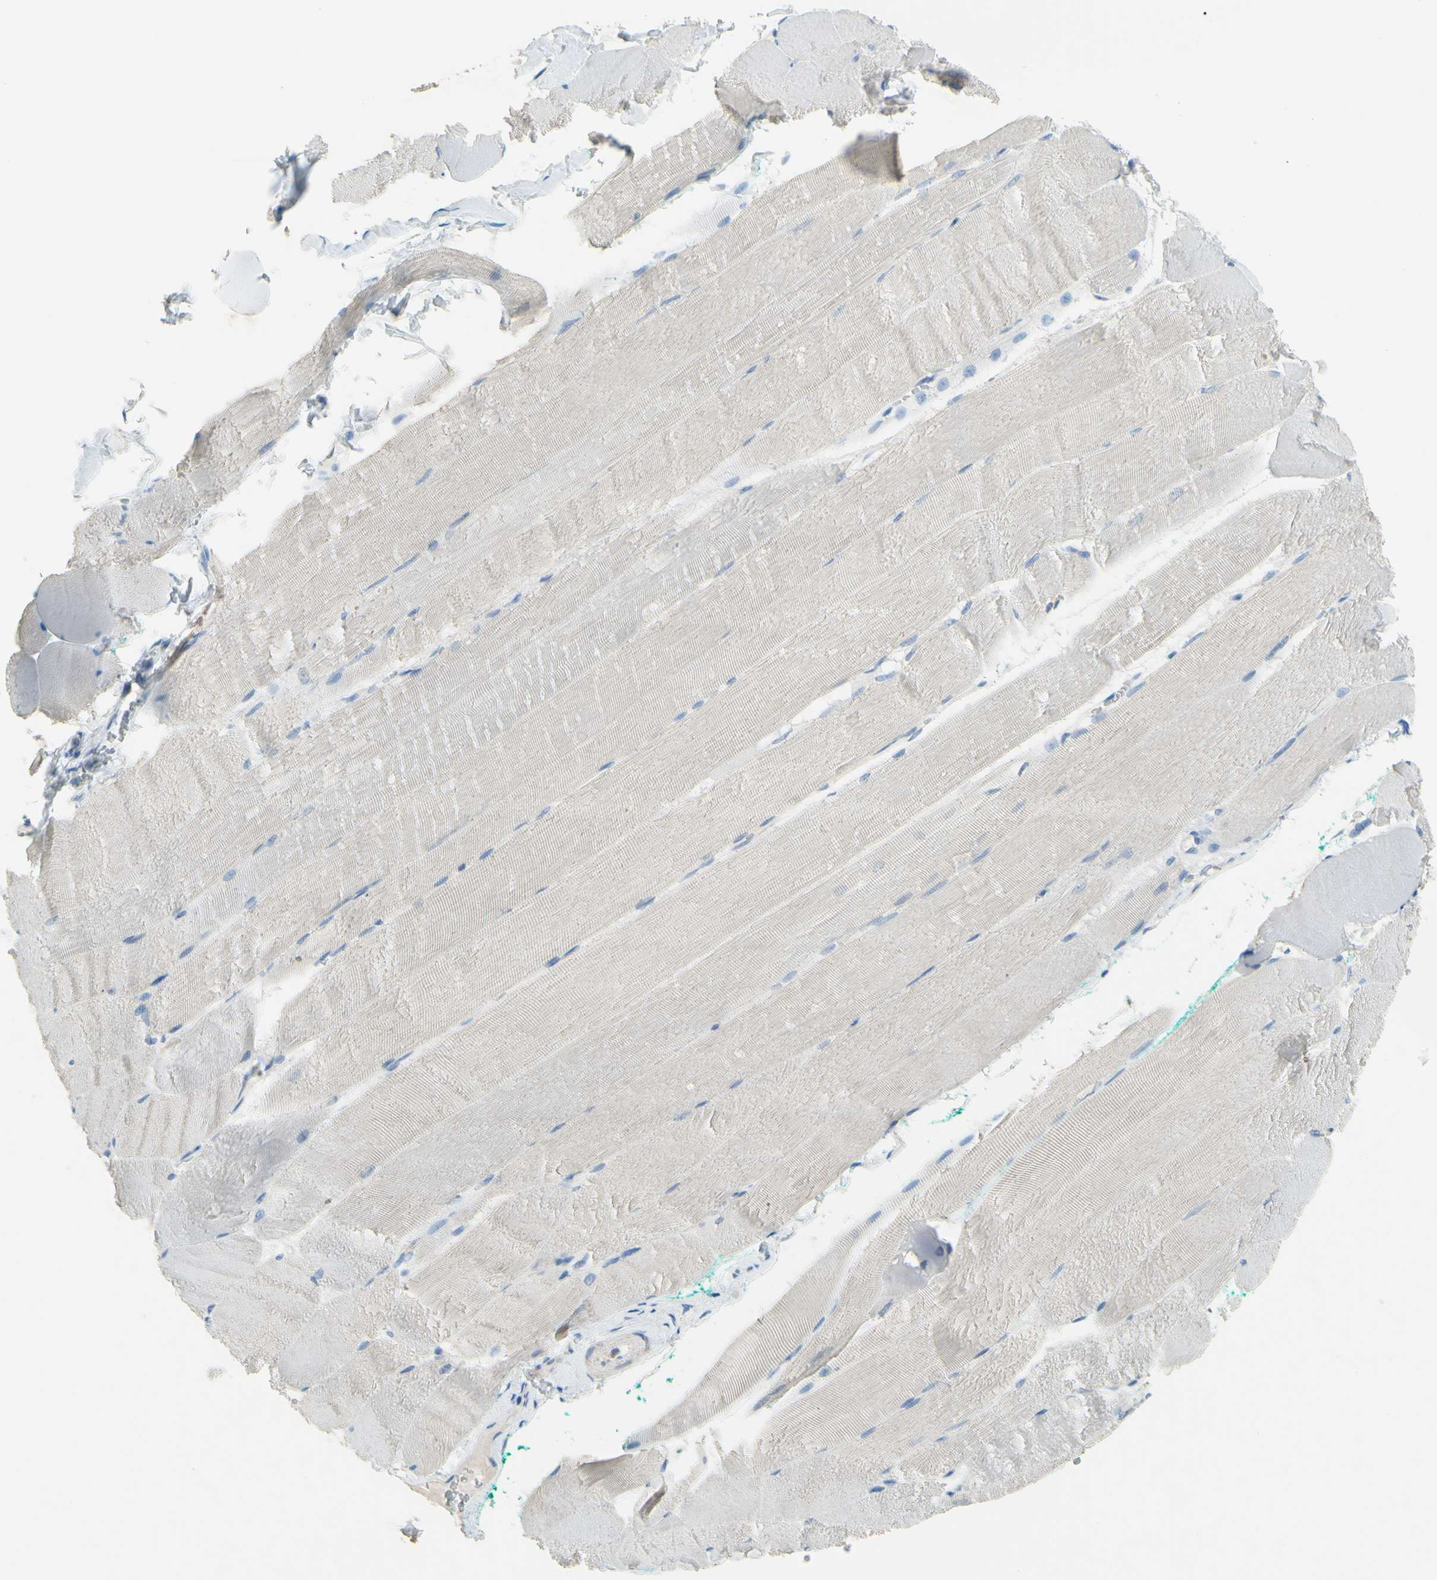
{"staining": {"intensity": "negative", "quantity": "none", "location": "none"}, "tissue": "skeletal muscle", "cell_type": "Myocytes", "image_type": "normal", "snomed": [{"axis": "morphology", "description": "Normal tissue, NOS"}, {"axis": "morphology", "description": "Squamous cell carcinoma, NOS"}, {"axis": "topography", "description": "Skeletal muscle"}], "caption": "Immunohistochemistry (IHC) photomicrograph of unremarkable skeletal muscle: human skeletal muscle stained with DAB (3,3'-diaminobenzidine) reveals no significant protein staining in myocytes. The staining was performed using DAB to visualize the protein expression in brown, while the nuclei were stained in blue with hematoxylin (Magnification: 20x).", "gene": "CDH10", "patient": {"sex": "male", "age": 51}}